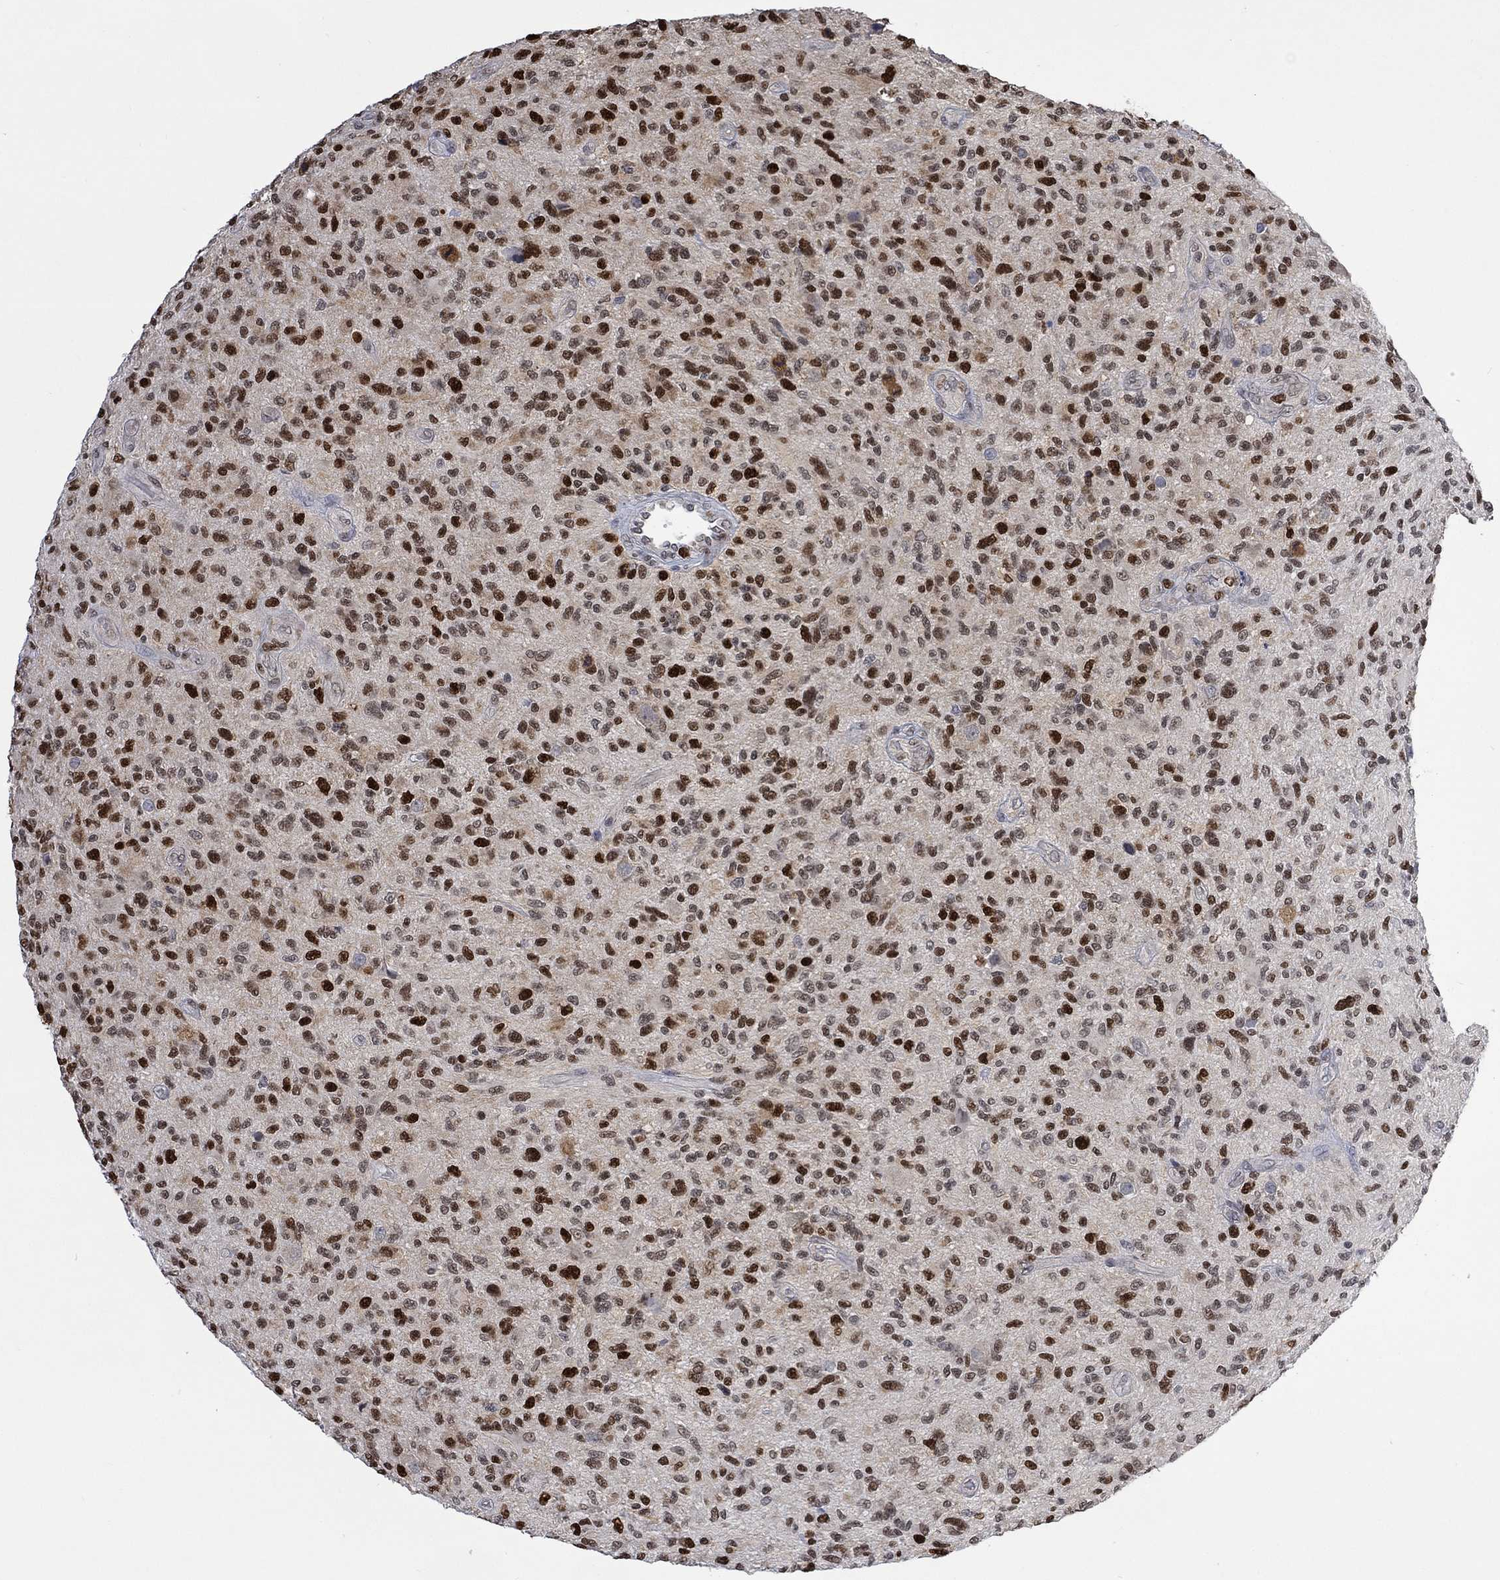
{"staining": {"intensity": "strong", "quantity": "25%-75%", "location": "nuclear"}, "tissue": "glioma", "cell_type": "Tumor cells", "image_type": "cancer", "snomed": [{"axis": "morphology", "description": "Glioma, malignant, High grade"}, {"axis": "topography", "description": "Brain"}], "caption": "Strong nuclear protein staining is identified in approximately 25%-75% of tumor cells in glioma. The staining was performed using DAB (3,3'-diaminobenzidine), with brown indicating positive protein expression. Nuclei are stained blue with hematoxylin.", "gene": "RAD54L2", "patient": {"sex": "male", "age": 47}}